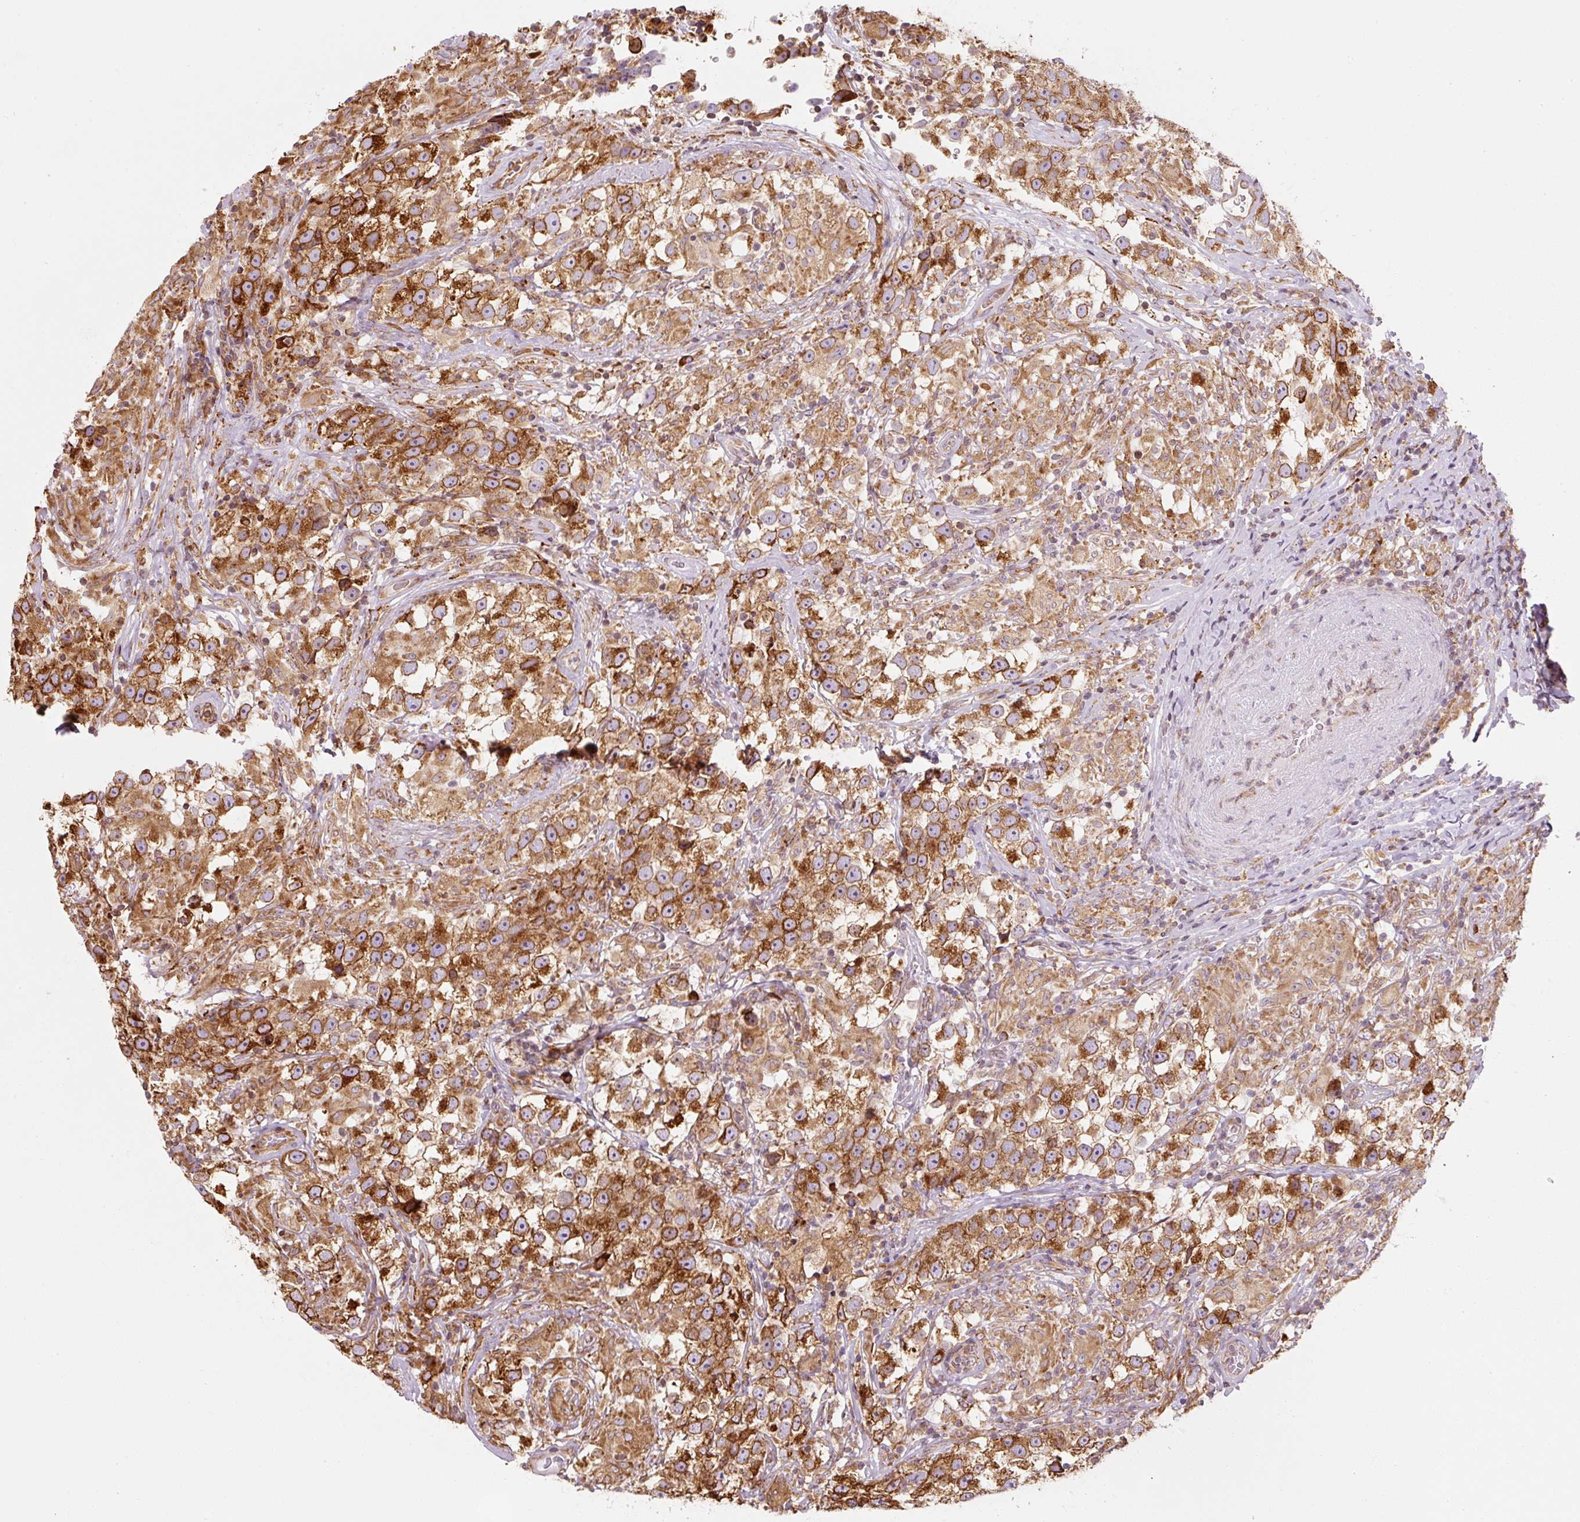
{"staining": {"intensity": "strong", "quantity": ">75%", "location": "cytoplasmic/membranous"}, "tissue": "testis cancer", "cell_type": "Tumor cells", "image_type": "cancer", "snomed": [{"axis": "morphology", "description": "Seminoma, NOS"}, {"axis": "topography", "description": "Testis"}], "caption": "There is high levels of strong cytoplasmic/membranous staining in tumor cells of testis cancer, as demonstrated by immunohistochemical staining (brown color).", "gene": "PRKCSH", "patient": {"sex": "male", "age": 46}}